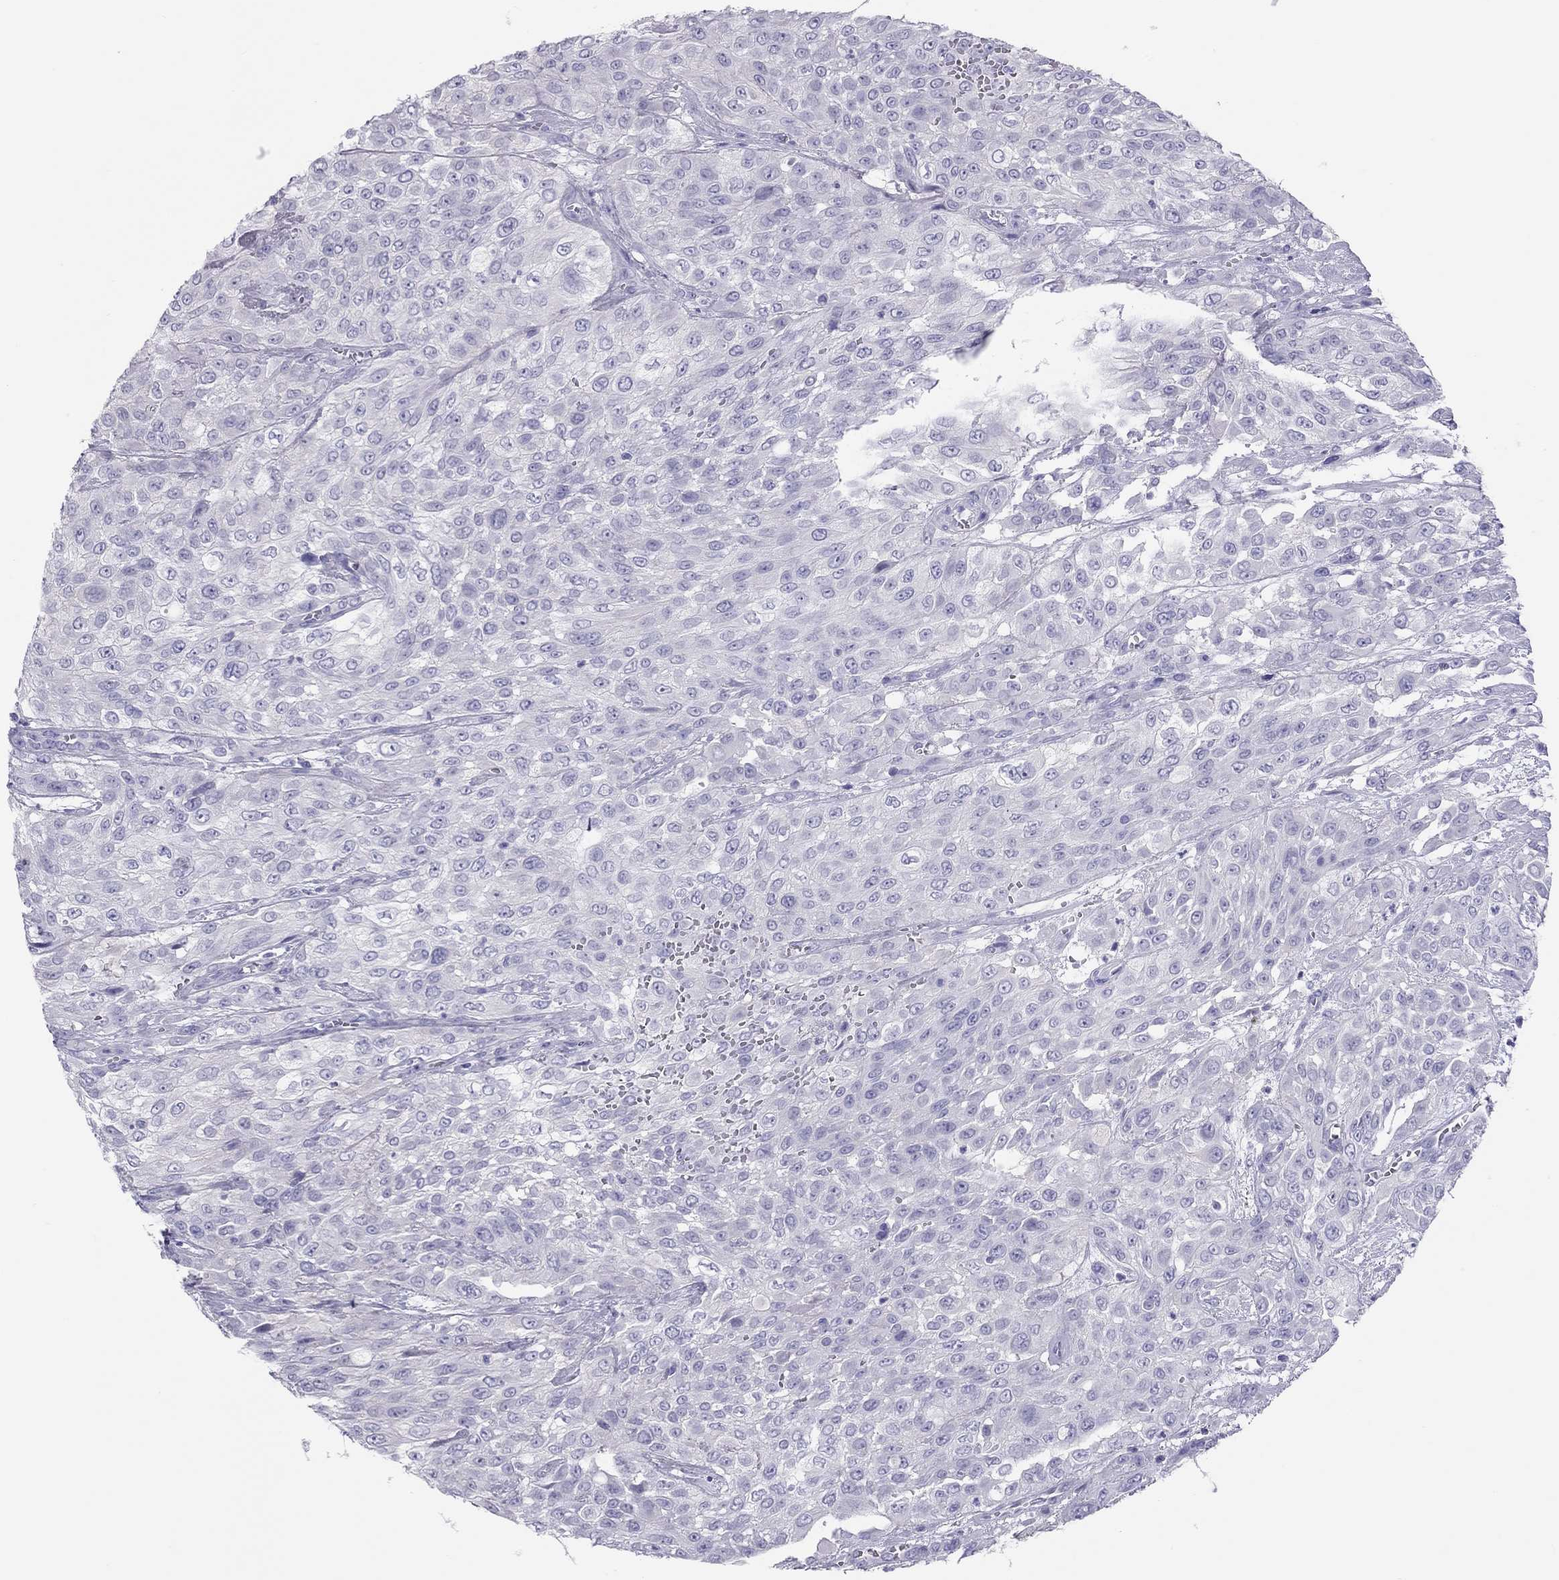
{"staining": {"intensity": "negative", "quantity": "none", "location": "none"}, "tissue": "urothelial cancer", "cell_type": "Tumor cells", "image_type": "cancer", "snomed": [{"axis": "morphology", "description": "Urothelial carcinoma, High grade"}, {"axis": "topography", "description": "Urinary bladder"}], "caption": "This is an IHC photomicrograph of human high-grade urothelial carcinoma. There is no expression in tumor cells.", "gene": "PSMB11", "patient": {"sex": "male", "age": 57}}